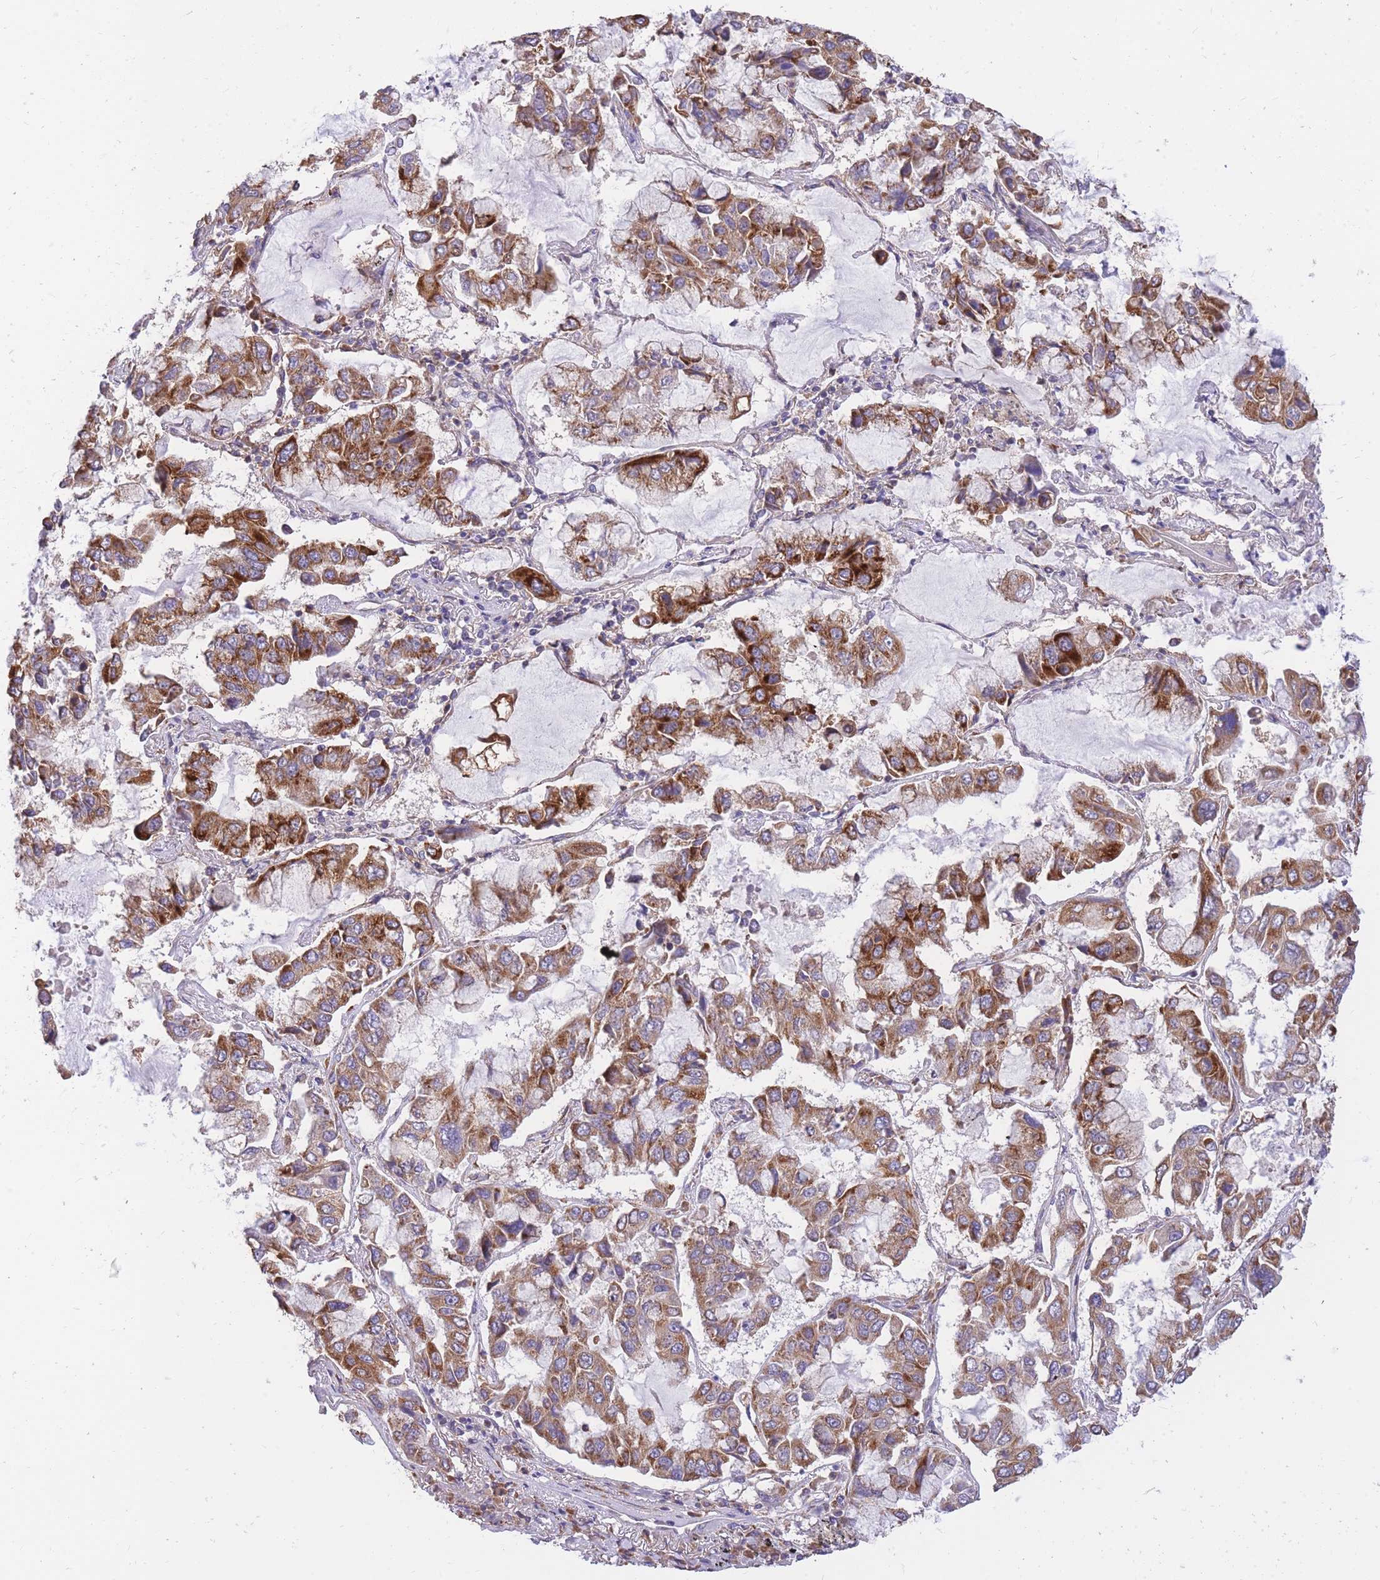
{"staining": {"intensity": "moderate", "quantity": ">75%", "location": "cytoplasmic/membranous"}, "tissue": "lung cancer", "cell_type": "Tumor cells", "image_type": "cancer", "snomed": [{"axis": "morphology", "description": "Adenocarcinoma, NOS"}, {"axis": "topography", "description": "Lung"}], "caption": "This photomicrograph exhibits IHC staining of human adenocarcinoma (lung), with medium moderate cytoplasmic/membranous expression in about >75% of tumor cells.", "gene": "GBP7", "patient": {"sex": "male", "age": 64}}